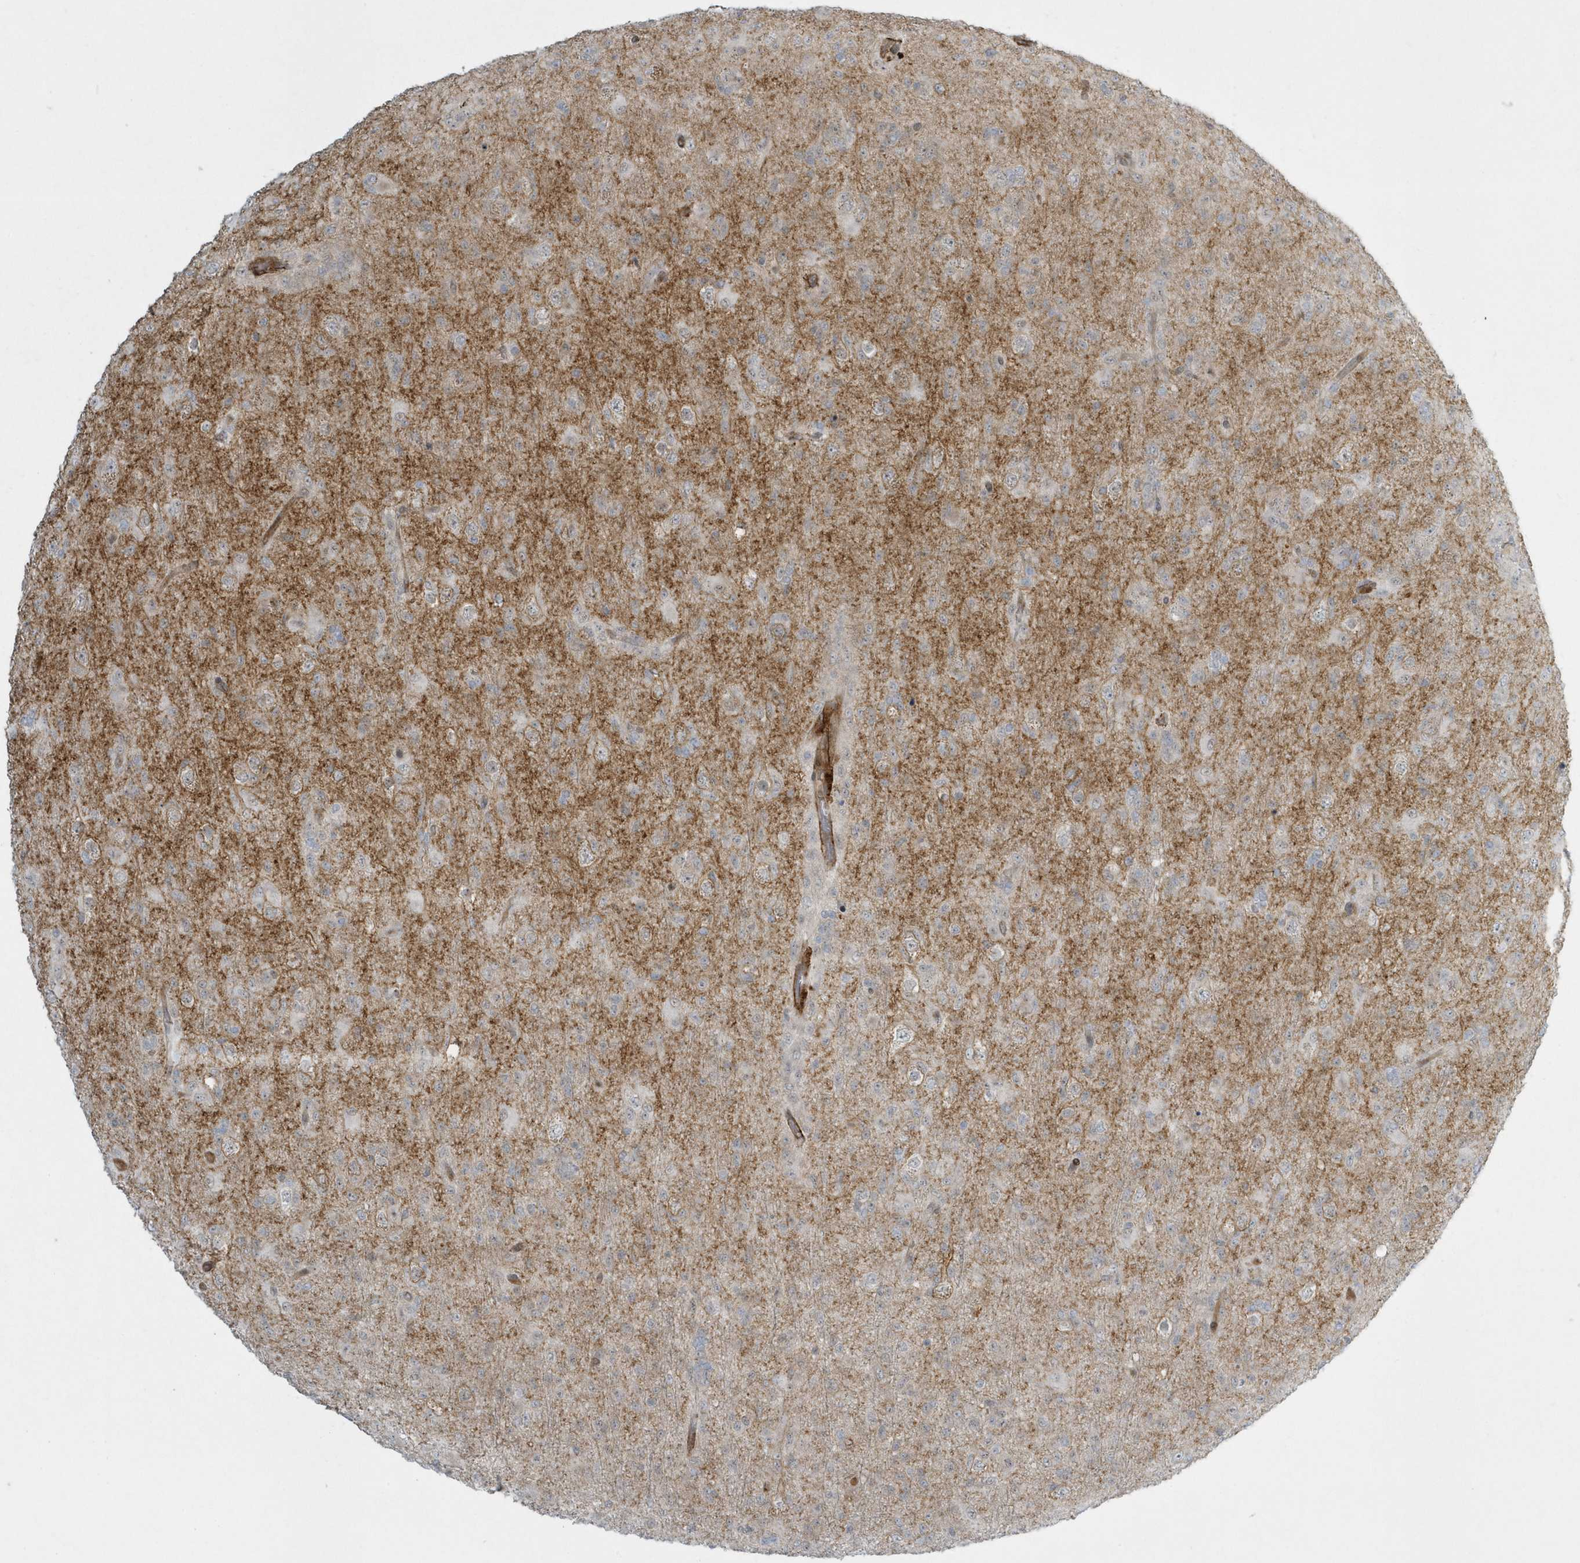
{"staining": {"intensity": "weak", "quantity": "<25%", "location": "cytoplasmic/membranous"}, "tissue": "glioma", "cell_type": "Tumor cells", "image_type": "cancer", "snomed": [{"axis": "morphology", "description": "Glioma, malignant, Low grade"}, {"axis": "topography", "description": "Brain"}], "caption": "Immunohistochemical staining of glioma demonstrates no significant staining in tumor cells.", "gene": "MASP2", "patient": {"sex": "male", "age": 65}}